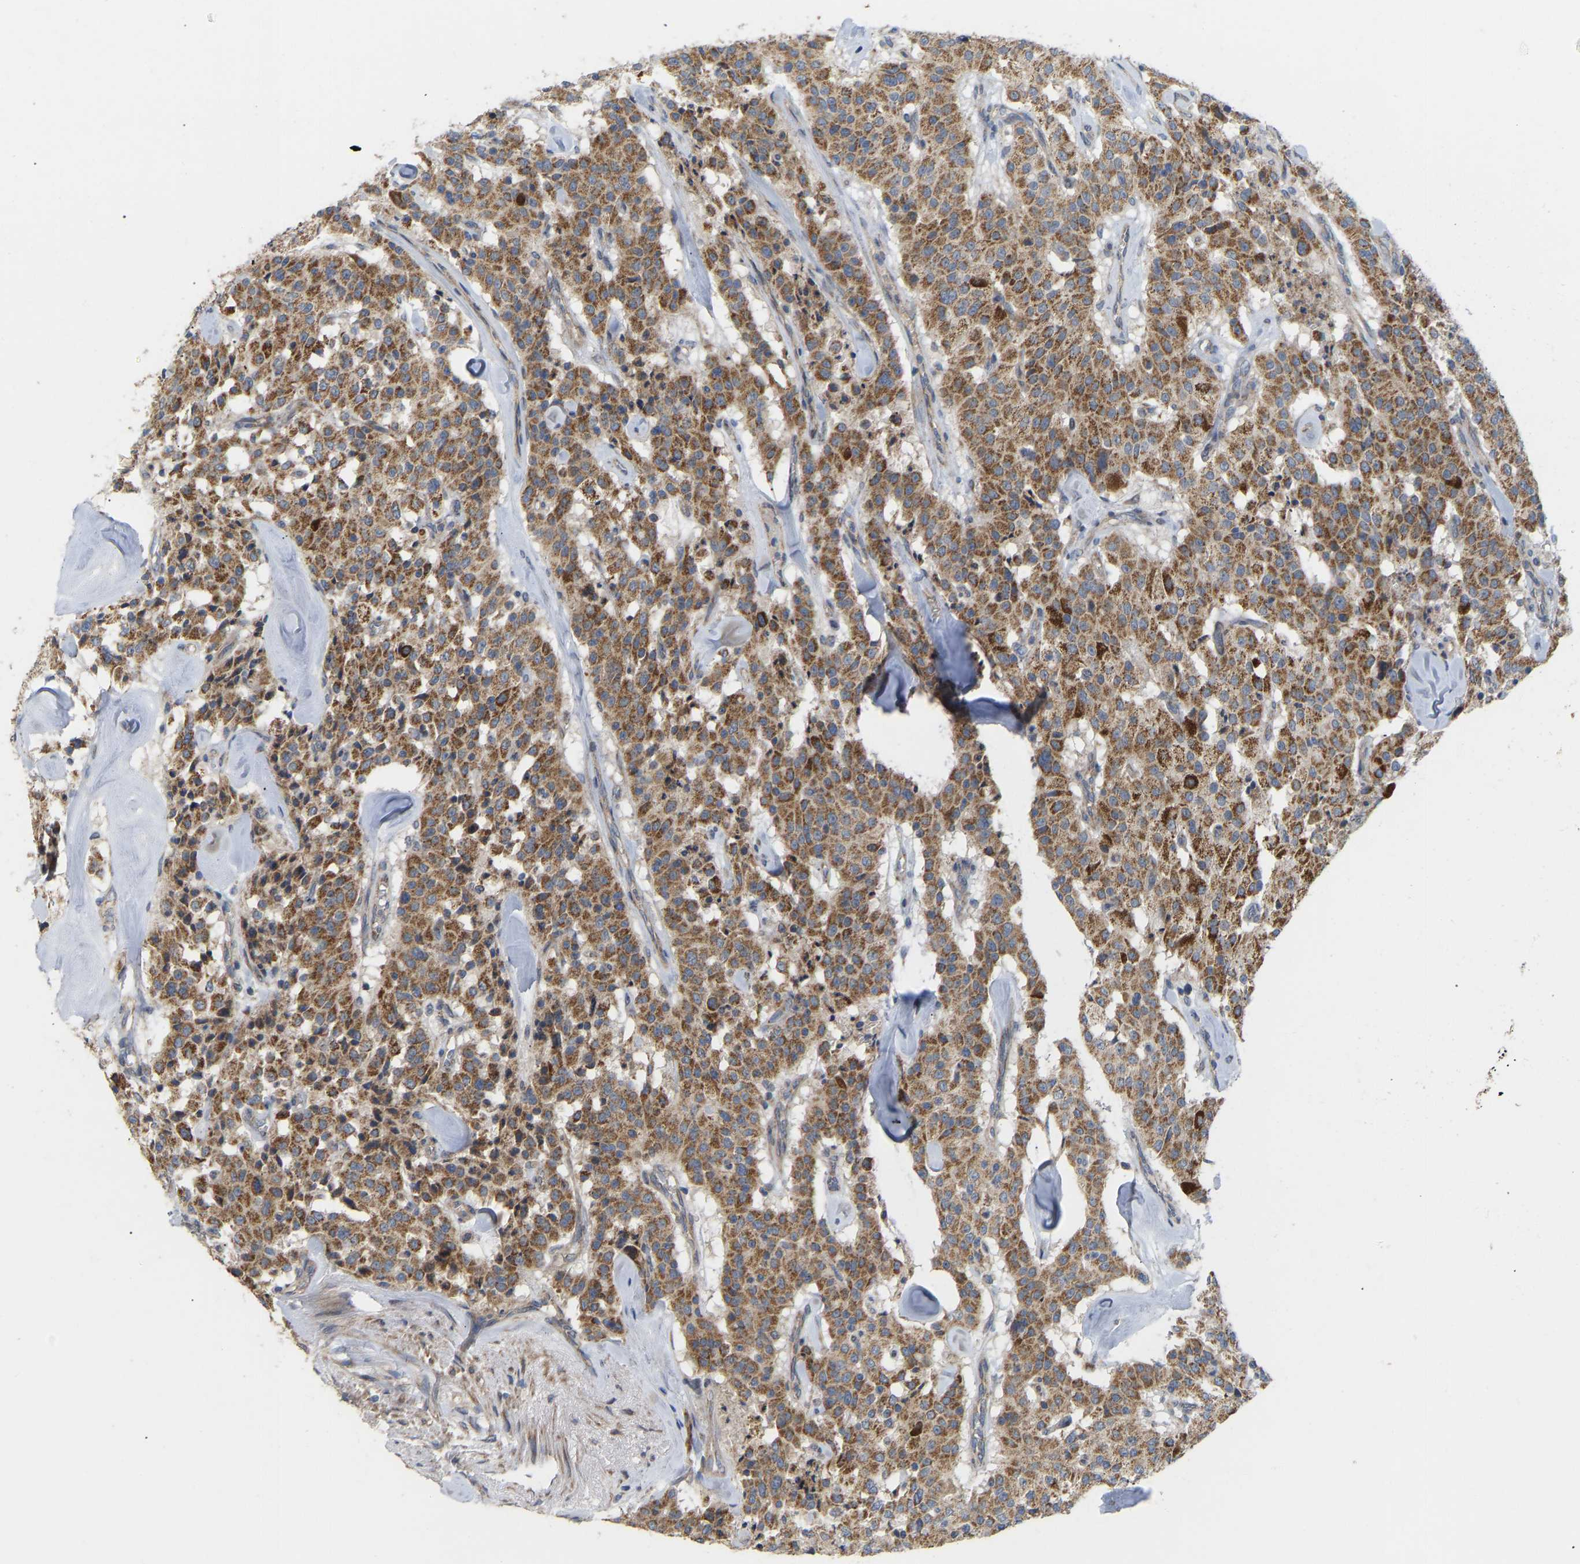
{"staining": {"intensity": "moderate", "quantity": ">75%", "location": "cytoplasmic/membranous"}, "tissue": "carcinoid", "cell_type": "Tumor cells", "image_type": "cancer", "snomed": [{"axis": "morphology", "description": "Carcinoid, malignant, NOS"}, {"axis": "topography", "description": "Lung"}], "caption": "Immunohistochemistry (IHC) (DAB (3,3'-diaminobenzidine)) staining of malignant carcinoid demonstrates moderate cytoplasmic/membranous protein staining in about >75% of tumor cells.", "gene": "HACD2", "patient": {"sex": "male", "age": 30}}